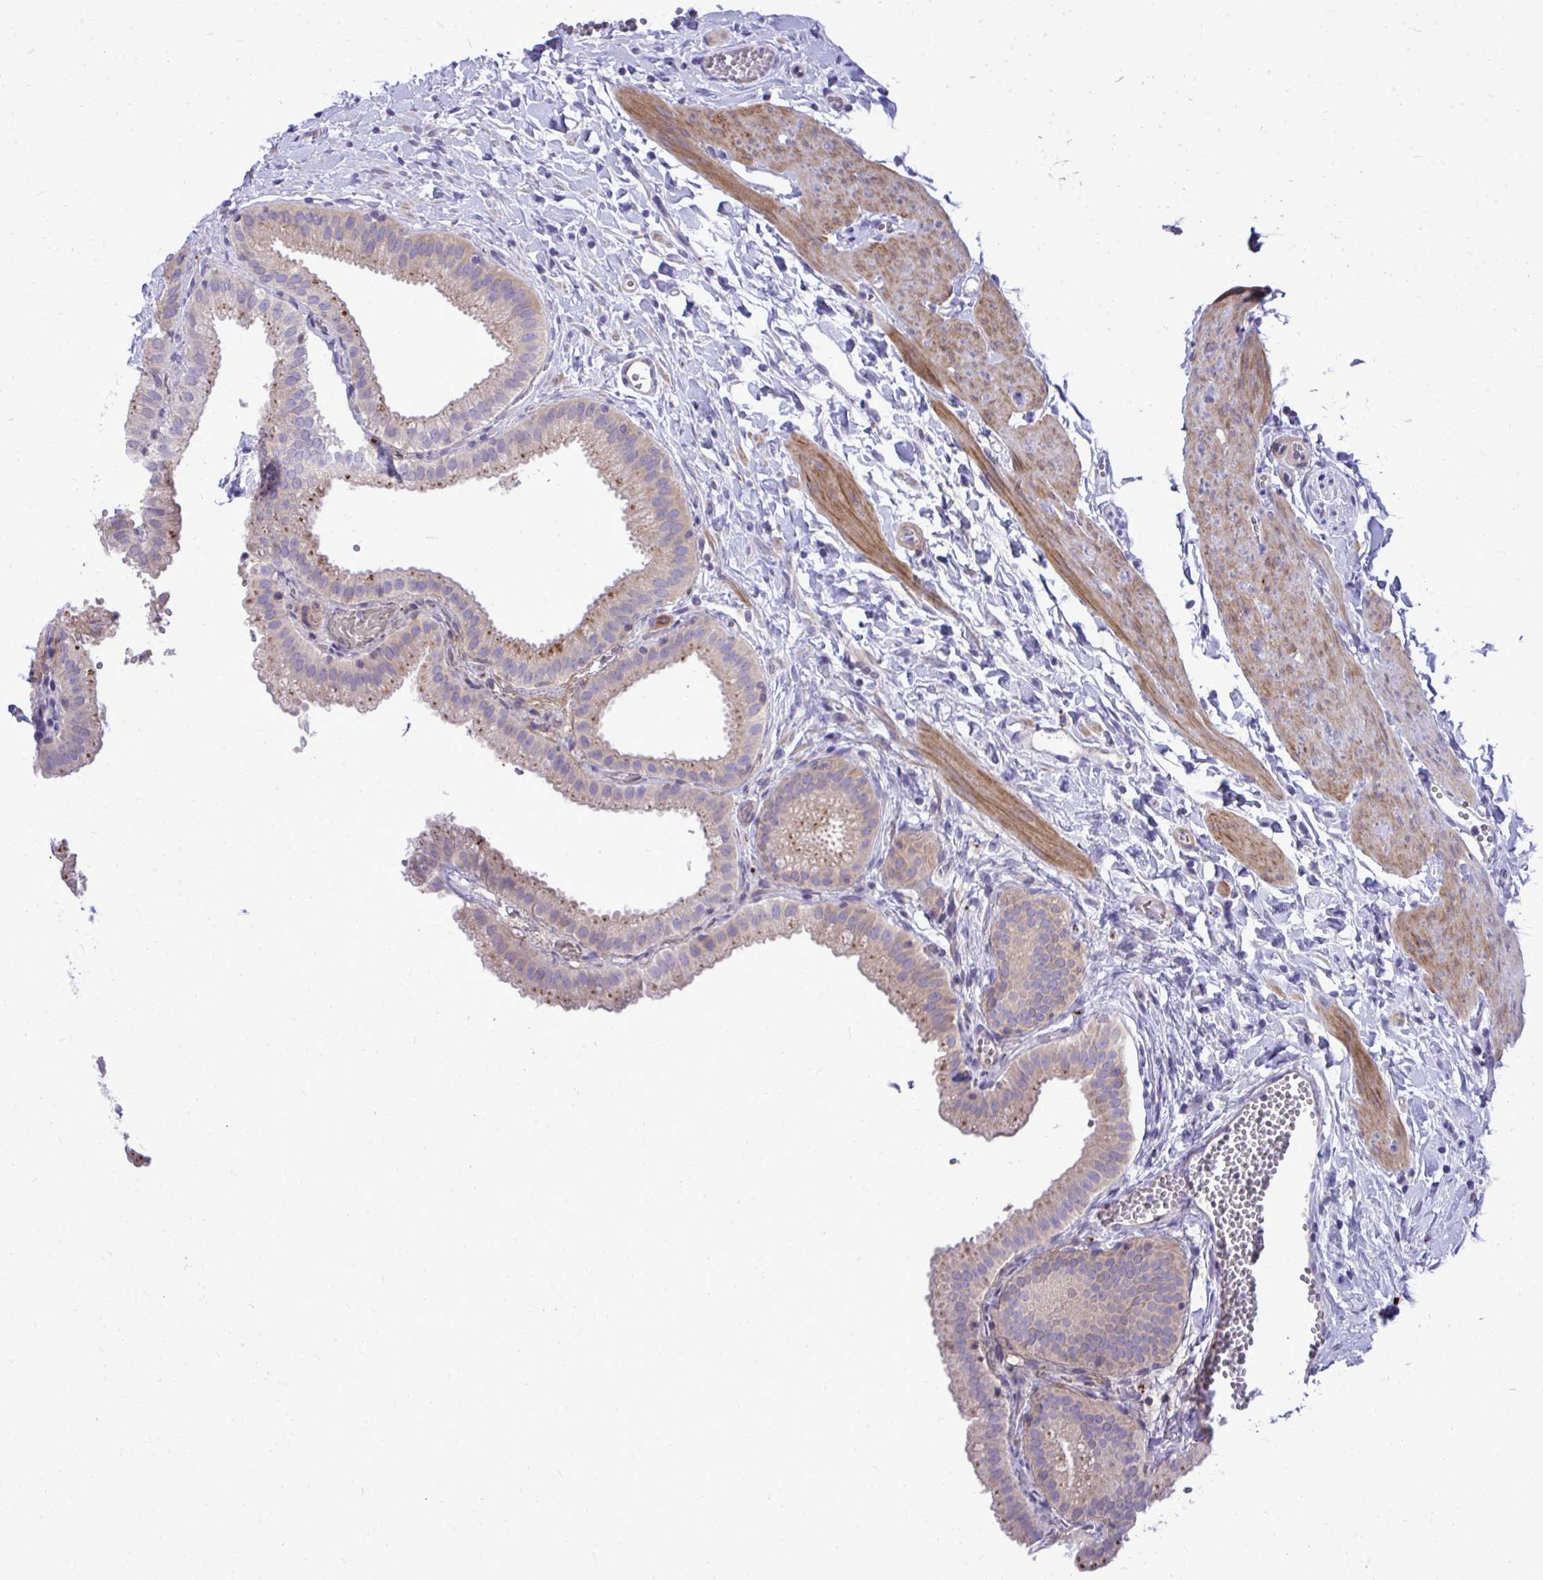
{"staining": {"intensity": "moderate", "quantity": "25%-75%", "location": "cytoplasmic/membranous"}, "tissue": "gallbladder", "cell_type": "Glandular cells", "image_type": "normal", "snomed": [{"axis": "morphology", "description": "Normal tissue, NOS"}, {"axis": "topography", "description": "Gallbladder"}], "caption": "Moderate cytoplasmic/membranous expression is appreciated in approximately 25%-75% of glandular cells in normal gallbladder. The staining was performed using DAB (3,3'-diaminobenzidine) to visualize the protein expression in brown, while the nuclei were stained in blue with hematoxylin (Magnification: 20x).", "gene": "TP53I11", "patient": {"sex": "female", "age": 63}}